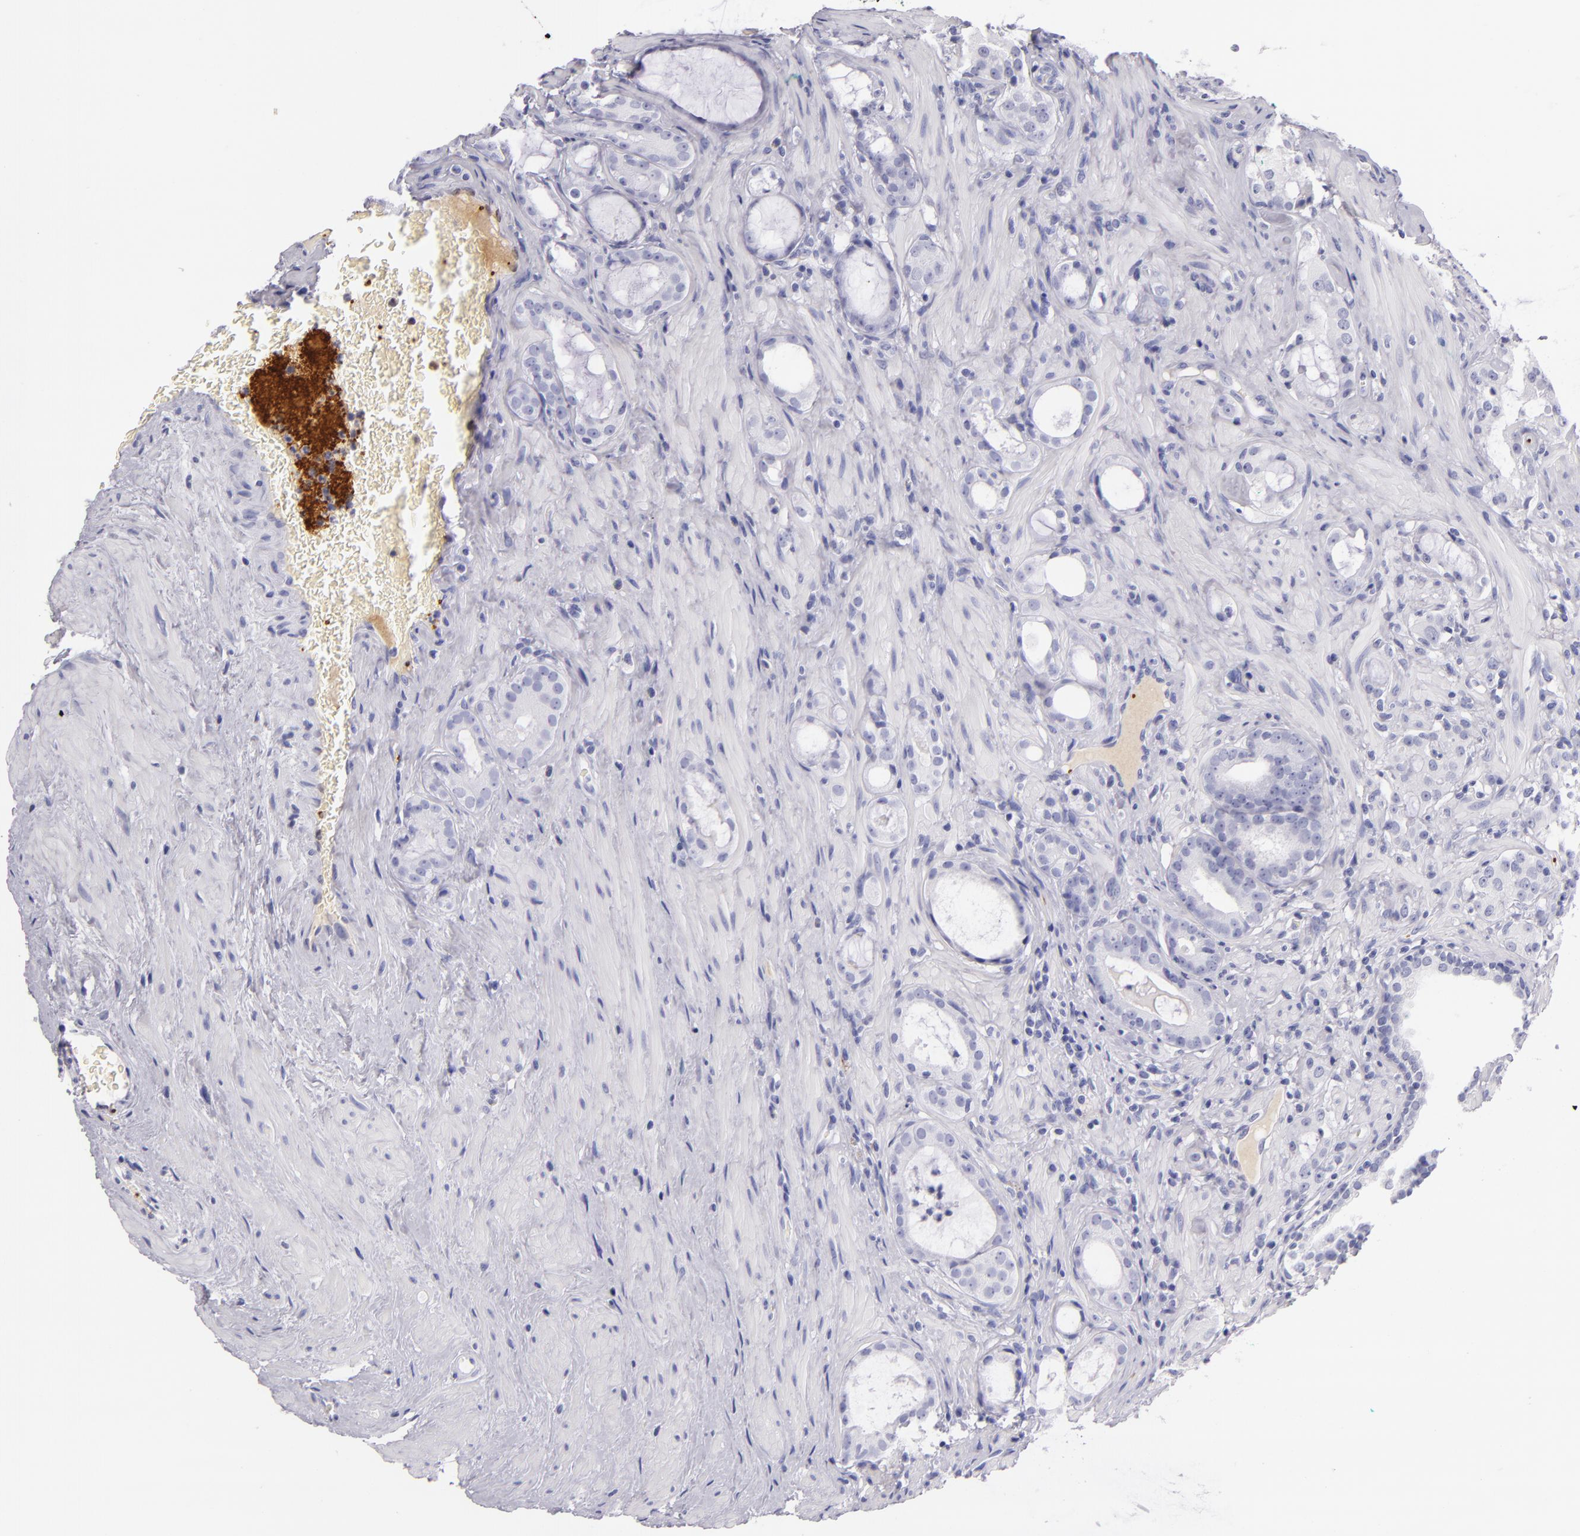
{"staining": {"intensity": "negative", "quantity": "none", "location": "none"}, "tissue": "prostate cancer", "cell_type": "Tumor cells", "image_type": "cancer", "snomed": [{"axis": "morphology", "description": "Adenocarcinoma, Medium grade"}, {"axis": "topography", "description": "Prostate"}], "caption": "There is no significant expression in tumor cells of medium-grade adenocarcinoma (prostate). (DAB IHC visualized using brightfield microscopy, high magnification).", "gene": "GP1BA", "patient": {"sex": "male", "age": 73}}